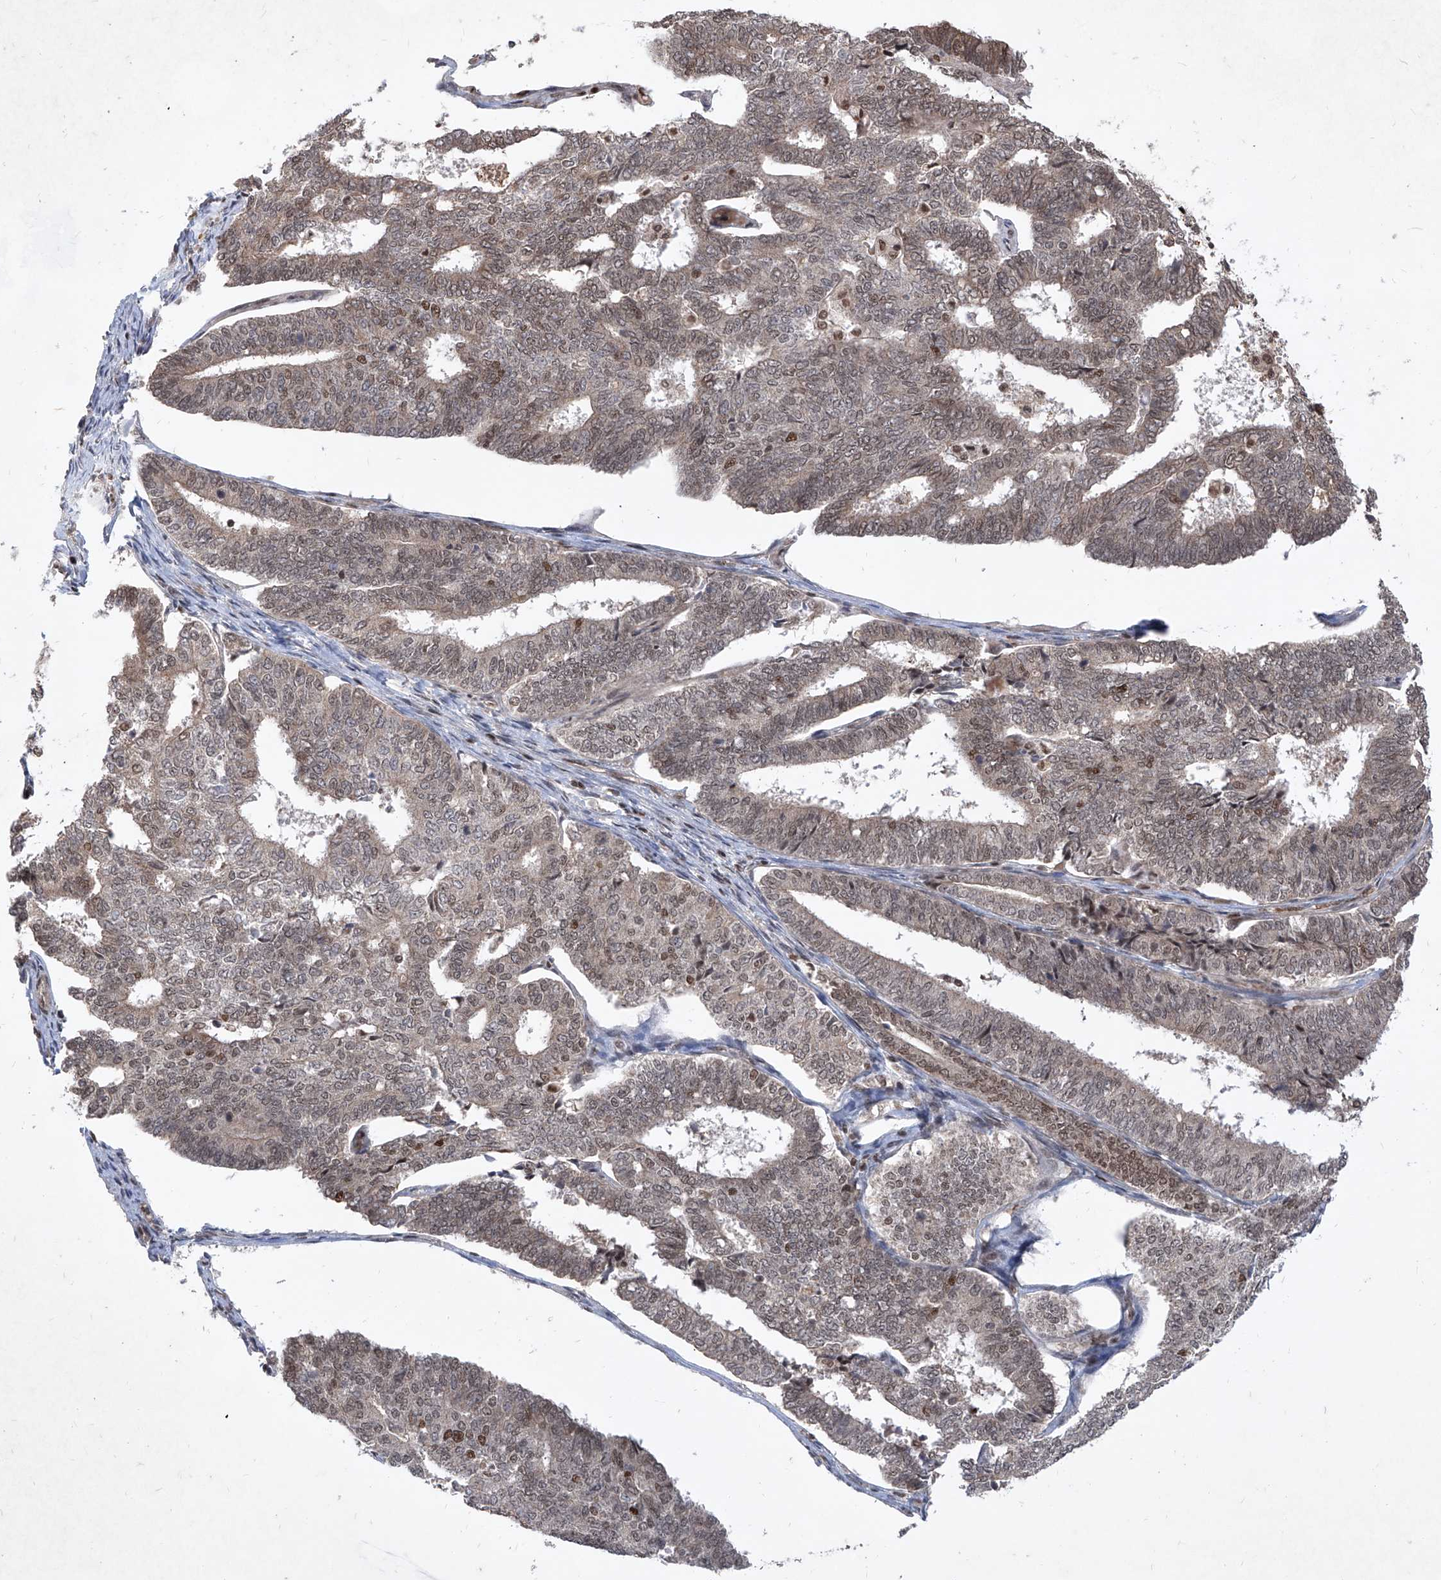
{"staining": {"intensity": "moderate", "quantity": "<25%", "location": "nuclear"}, "tissue": "endometrial cancer", "cell_type": "Tumor cells", "image_type": "cancer", "snomed": [{"axis": "morphology", "description": "Adenocarcinoma, NOS"}, {"axis": "topography", "description": "Endometrium"}], "caption": "DAB (3,3'-diaminobenzidine) immunohistochemical staining of endometrial cancer displays moderate nuclear protein staining in approximately <25% of tumor cells.", "gene": "IRF2", "patient": {"sex": "female", "age": 70}}